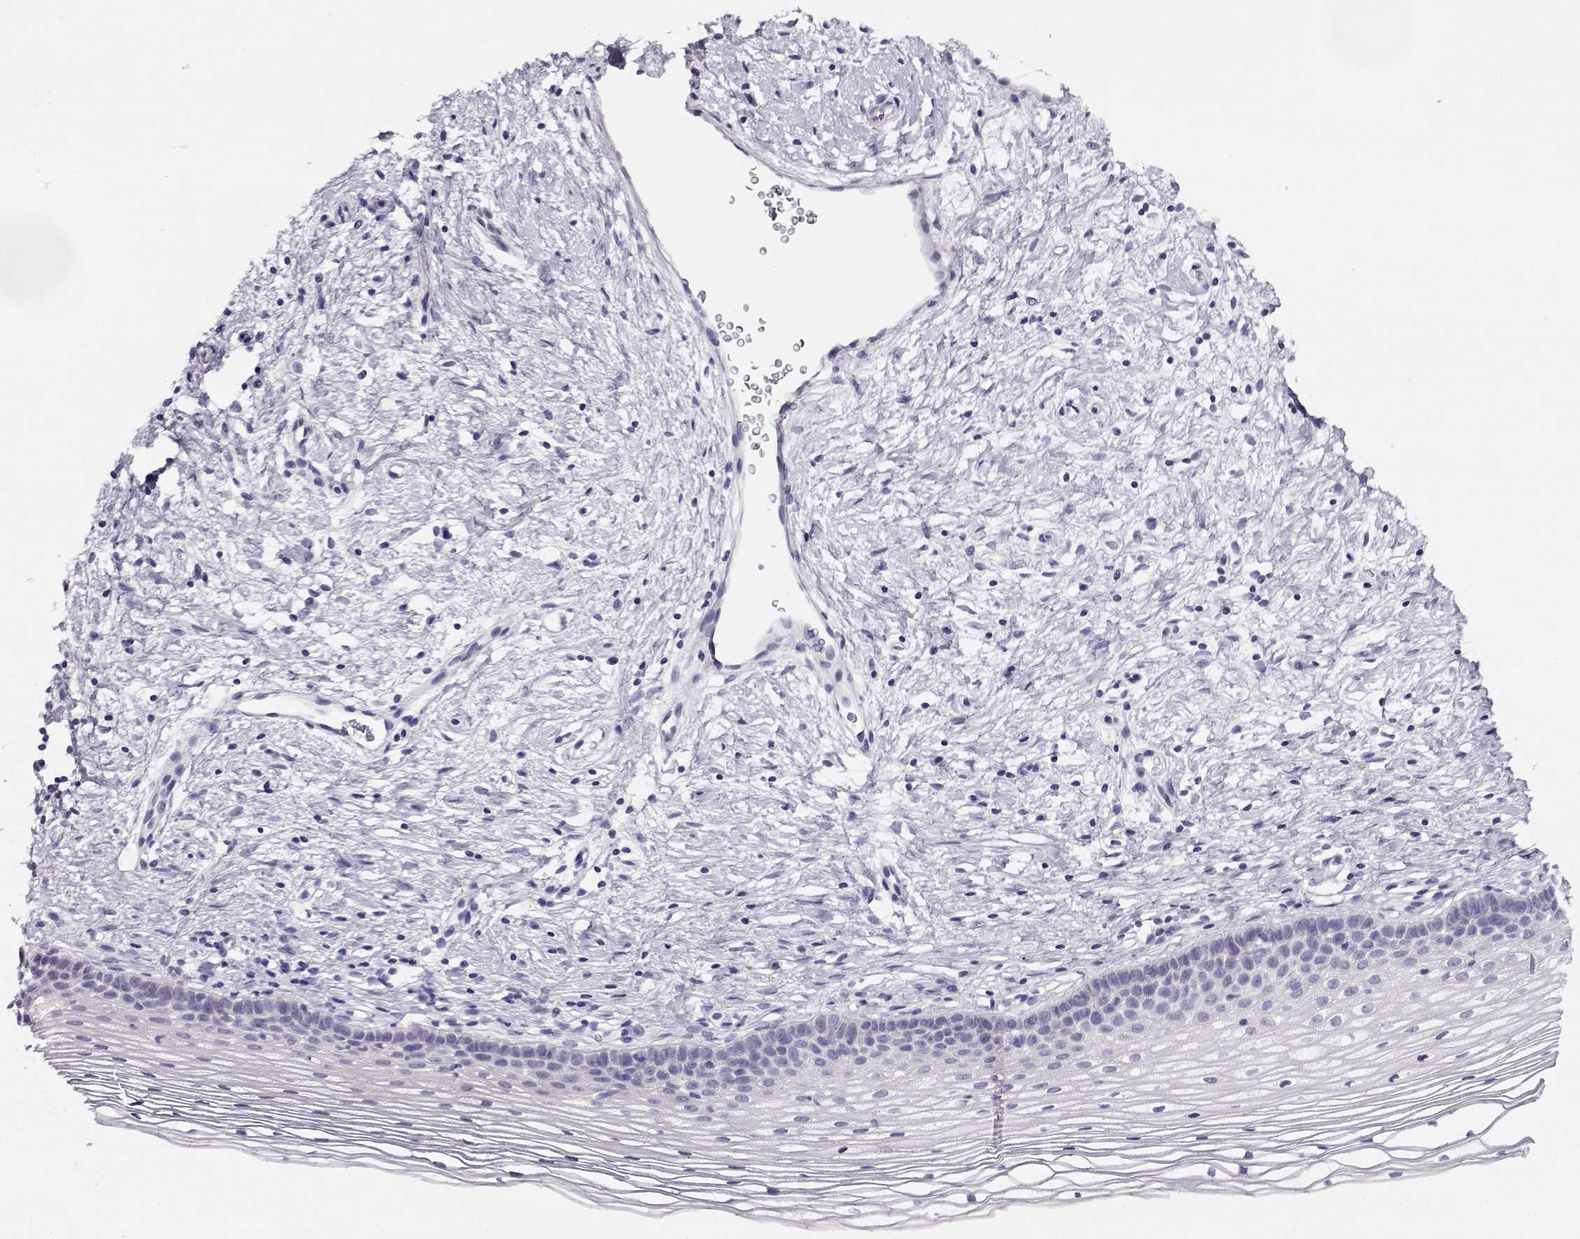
{"staining": {"intensity": "negative", "quantity": "none", "location": "none"}, "tissue": "cervix", "cell_type": "Glandular cells", "image_type": "normal", "snomed": [{"axis": "morphology", "description": "Normal tissue, NOS"}, {"axis": "topography", "description": "Cervix"}], "caption": "A histopathology image of cervix stained for a protein exhibits no brown staining in glandular cells.", "gene": "FEZF1", "patient": {"sex": "female", "age": 39}}